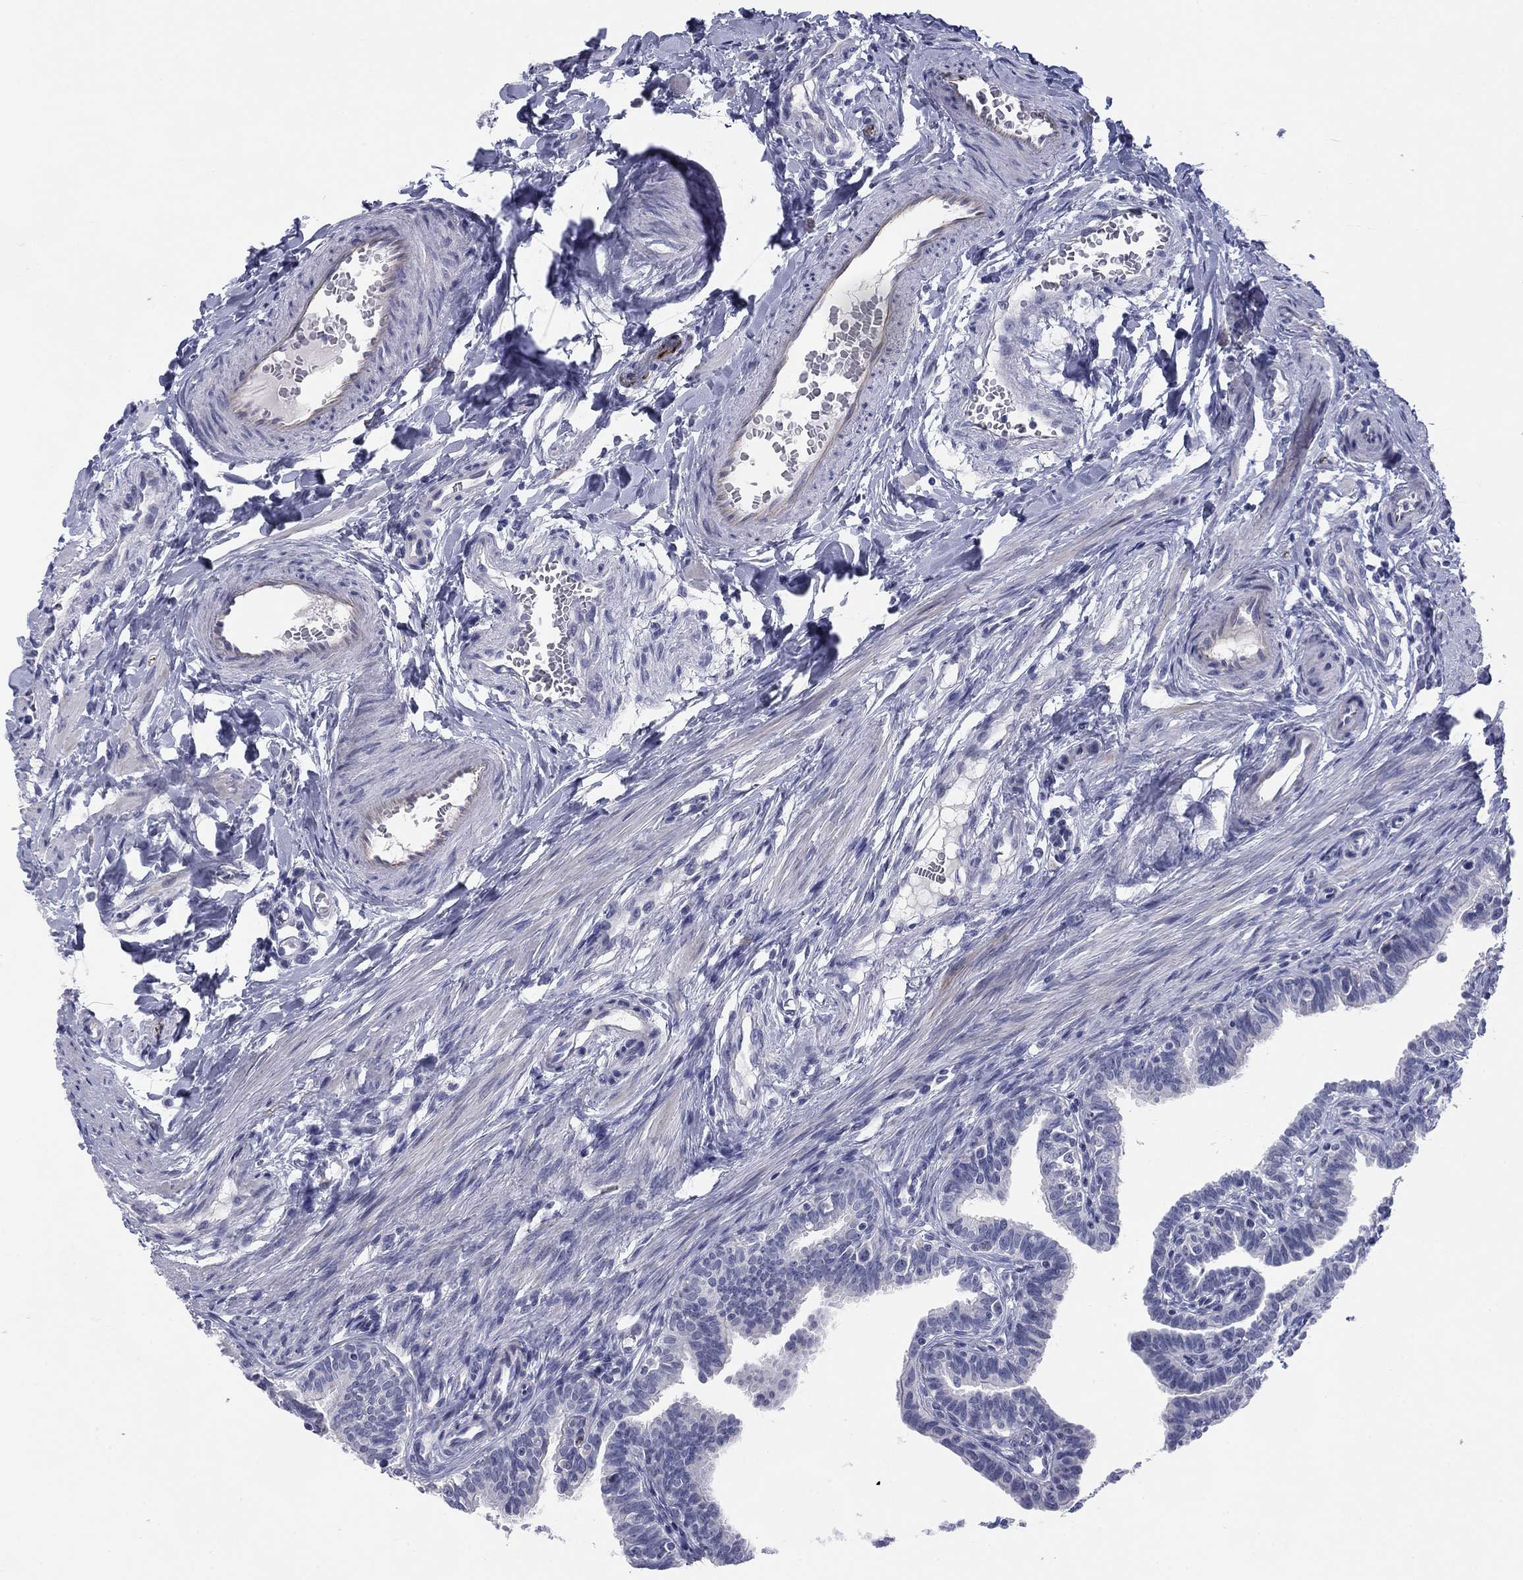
{"staining": {"intensity": "negative", "quantity": "none", "location": "none"}, "tissue": "fallopian tube", "cell_type": "Glandular cells", "image_type": "normal", "snomed": [{"axis": "morphology", "description": "Normal tissue, NOS"}, {"axis": "topography", "description": "Fallopian tube"}], "caption": "Fallopian tube stained for a protein using IHC reveals no staining glandular cells.", "gene": "PRPH", "patient": {"sex": "female", "age": 36}}